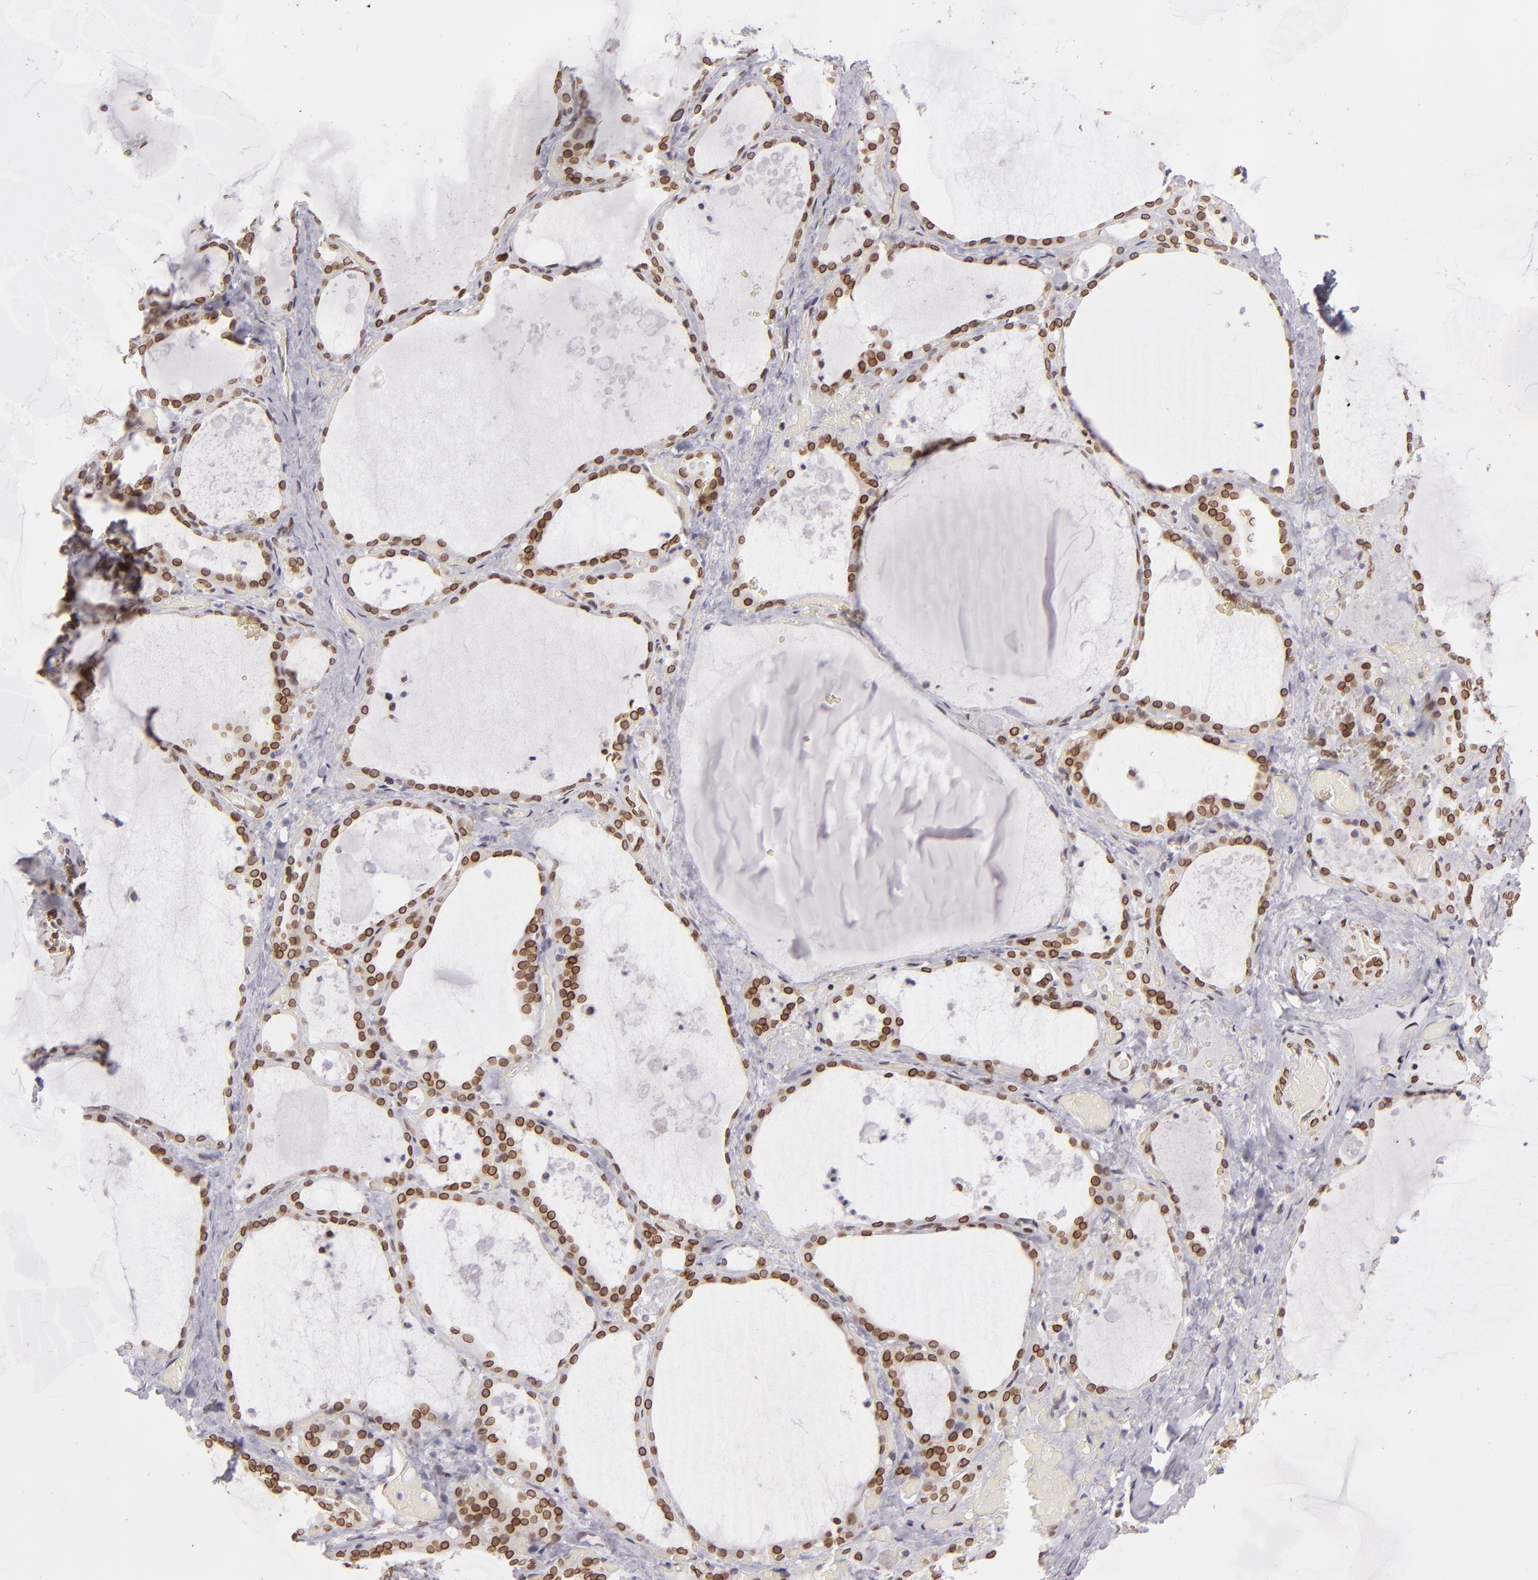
{"staining": {"intensity": "strong", "quantity": ">75%", "location": "nuclear"}, "tissue": "thyroid gland", "cell_type": "Glandular cells", "image_type": "normal", "snomed": [{"axis": "morphology", "description": "Normal tissue, NOS"}, {"axis": "topography", "description": "Thyroid gland"}], "caption": "Benign thyroid gland demonstrates strong nuclear staining in about >75% of glandular cells (Brightfield microscopy of DAB IHC at high magnification)..", "gene": "EMD", "patient": {"sex": "male", "age": 61}}